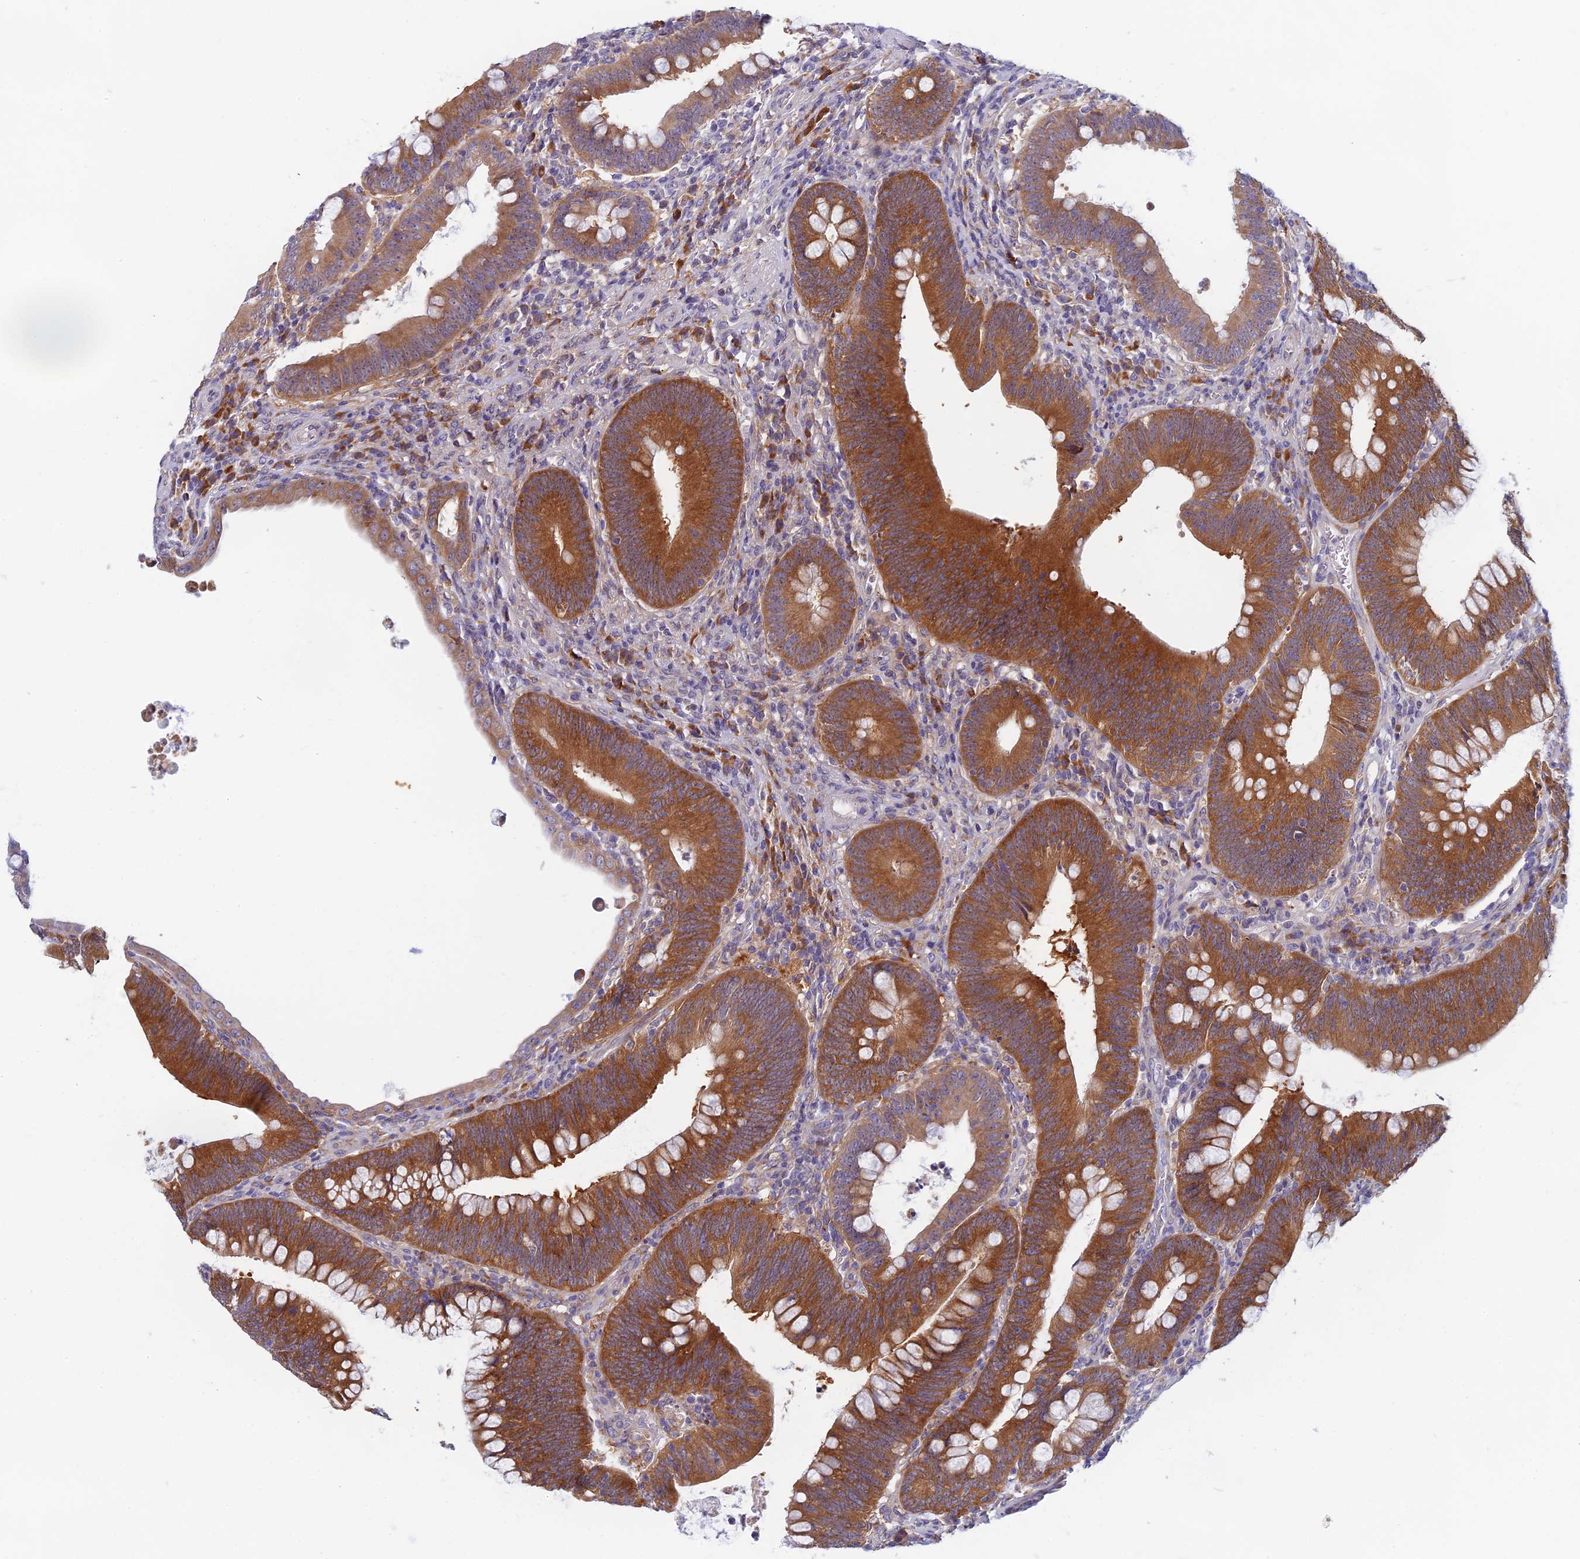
{"staining": {"intensity": "strong", "quantity": ">75%", "location": "cytoplasmic/membranous"}, "tissue": "colorectal cancer", "cell_type": "Tumor cells", "image_type": "cancer", "snomed": [{"axis": "morphology", "description": "Normal tissue, NOS"}, {"axis": "topography", "description": "Colon"}], "caption": "Brown immunohistochemical staining in human colorectal cancer displays strong cytoplasmic/membranous positivity in approximately >75% of tumor cells. (IHC, brightfield microscopy, high magnification).", "gene": "DDX51", "patient": {"sex": "female", "age": 82}}